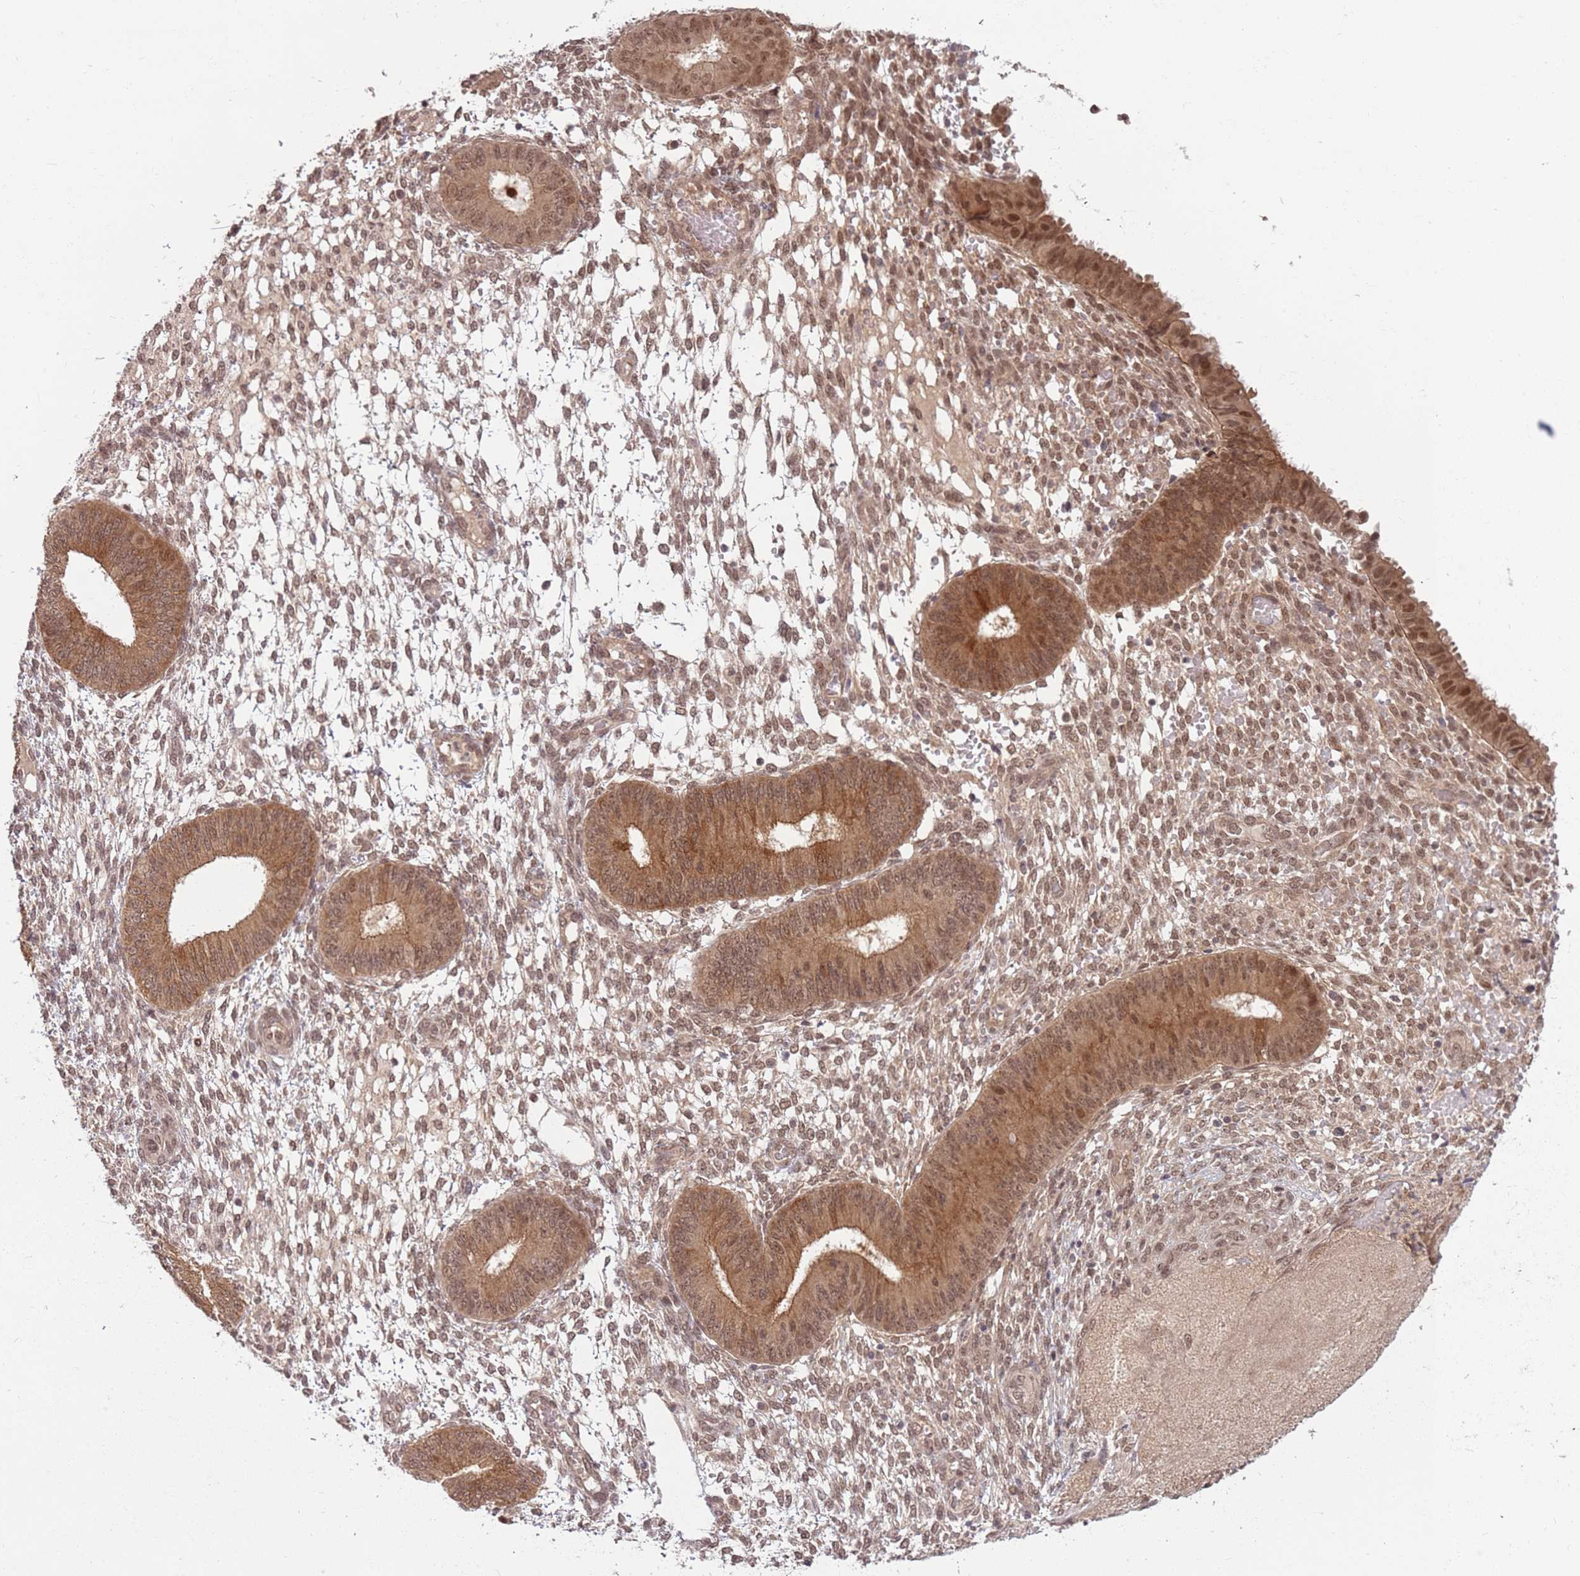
{"staining": {"intensity": "weak", "quantity": ">75%", "location": "cytoplasmic/membranous,nuclear"}, "tissue": "endometrium", "cell_type": "Cells in endometrial stroma", "image_type": "normal", "snomed": [{"axis": "morphology", "description": "Normal tissue, NOS"}, {"axis": "topography", "description": "Endometrium"}], "caption": "The image displays immunohistochemical staining of benign endometrium. There is weak cytoplasmic/membranous,nuclear staining is identified in about >75% of cells in endometrial stroma.", "gene": "ADAMTS3", "patient": {"sex": "female", "age": 49}}